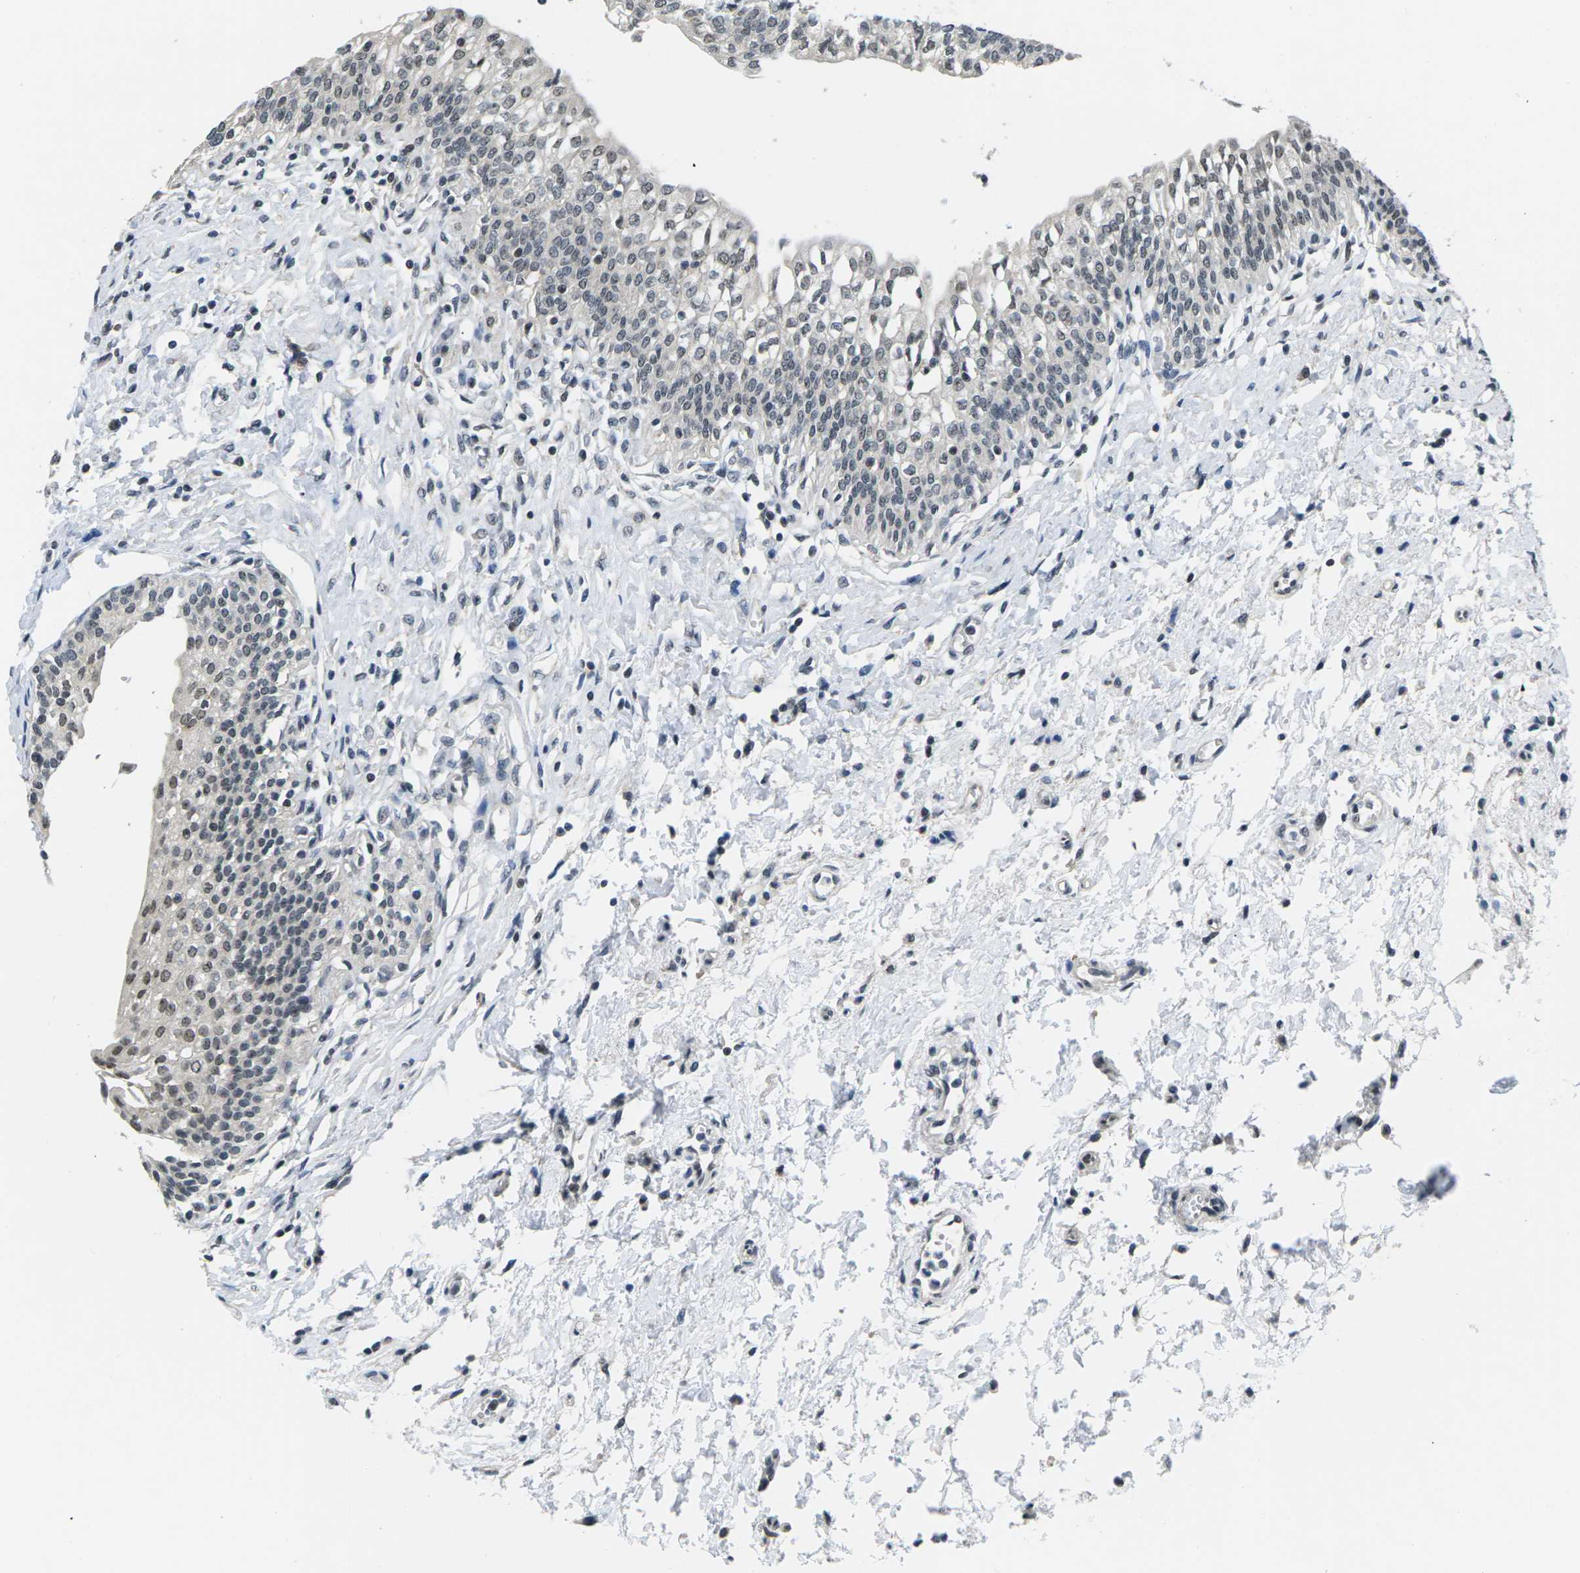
{"staining": {"intensity": "weak", "quantity": ">75%", "location": "nuclear"}, "tissue": "urinary bladder", "cell_type": "Urothelial cells", "image_type": "normal", "snomed": [{"axis": "morphology", "description": "Normal tissue, NOS"}, {"axis": "topography", "description": "Urinary bladder"}], "caption": "Protein expression analysis of unremarkable human urinary bladder reveals weak nuclear expression in approximately >75% of urothelial cells. The protein of interest is shown in brown color, while the nuclei are stained blue.", "gene": "NSRP1", "patient": {"sex": "male", "age": 55}}